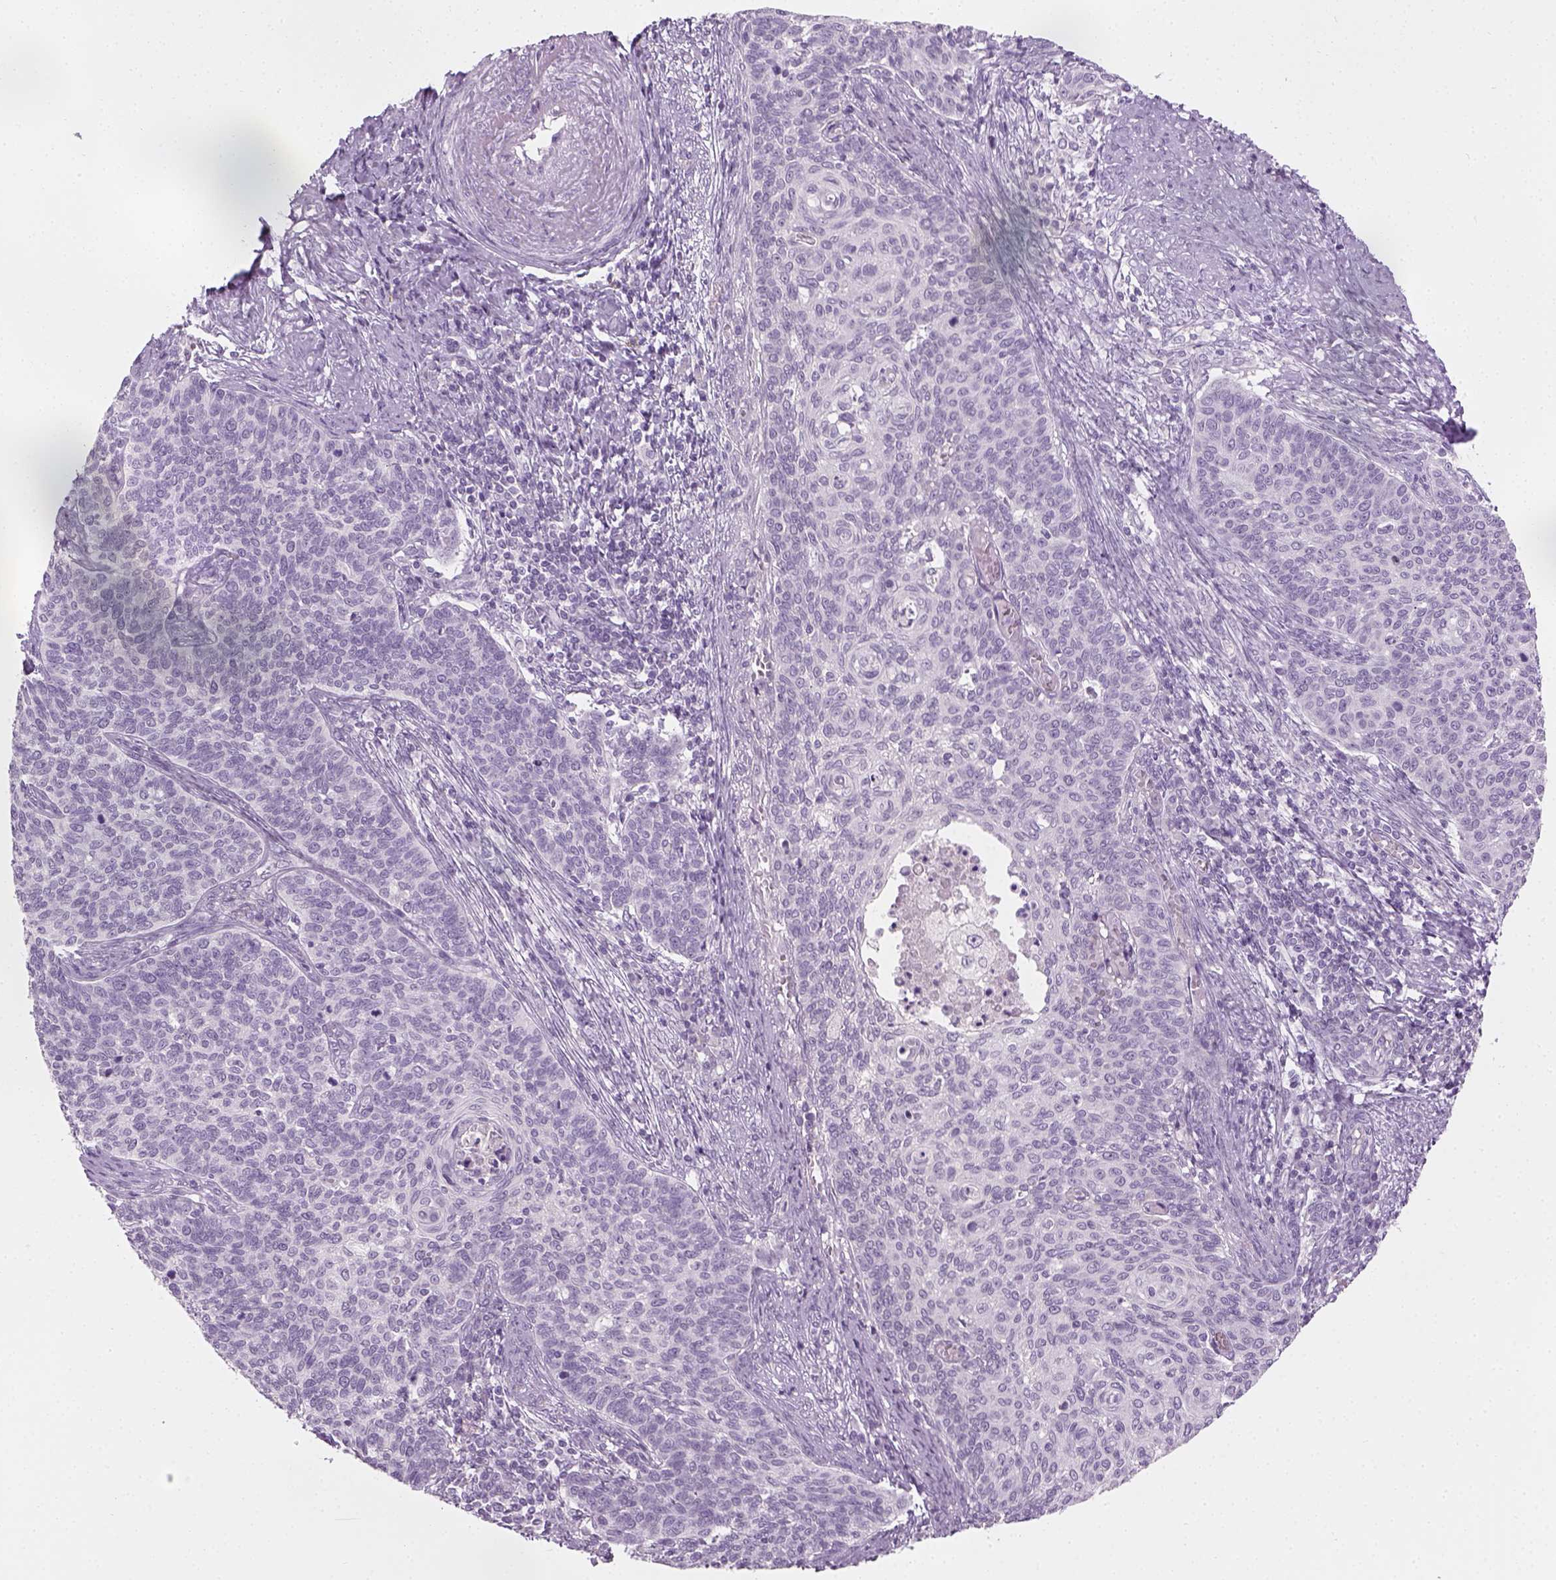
{"staining": {"intensity": "negative", "quantity": "none", "location": "none"}, "tissue": "cervical cancer", "cell_type": "Tumor cells", "image_type": "cancer", "snomed": [{"axis": "morphology", "description": "Normal tissue, NOS"}, {"axis": "morphology", "description": "Squamous cell carcinoma, NOS"}, {"axis": "topography", "description": "Cervix"}], "caption": "IHC of human cervical squamous cell carcinoma reveals no staining in tumor cells.", "gene": "TH", "patient": {"sex": "female", "age": 39}}